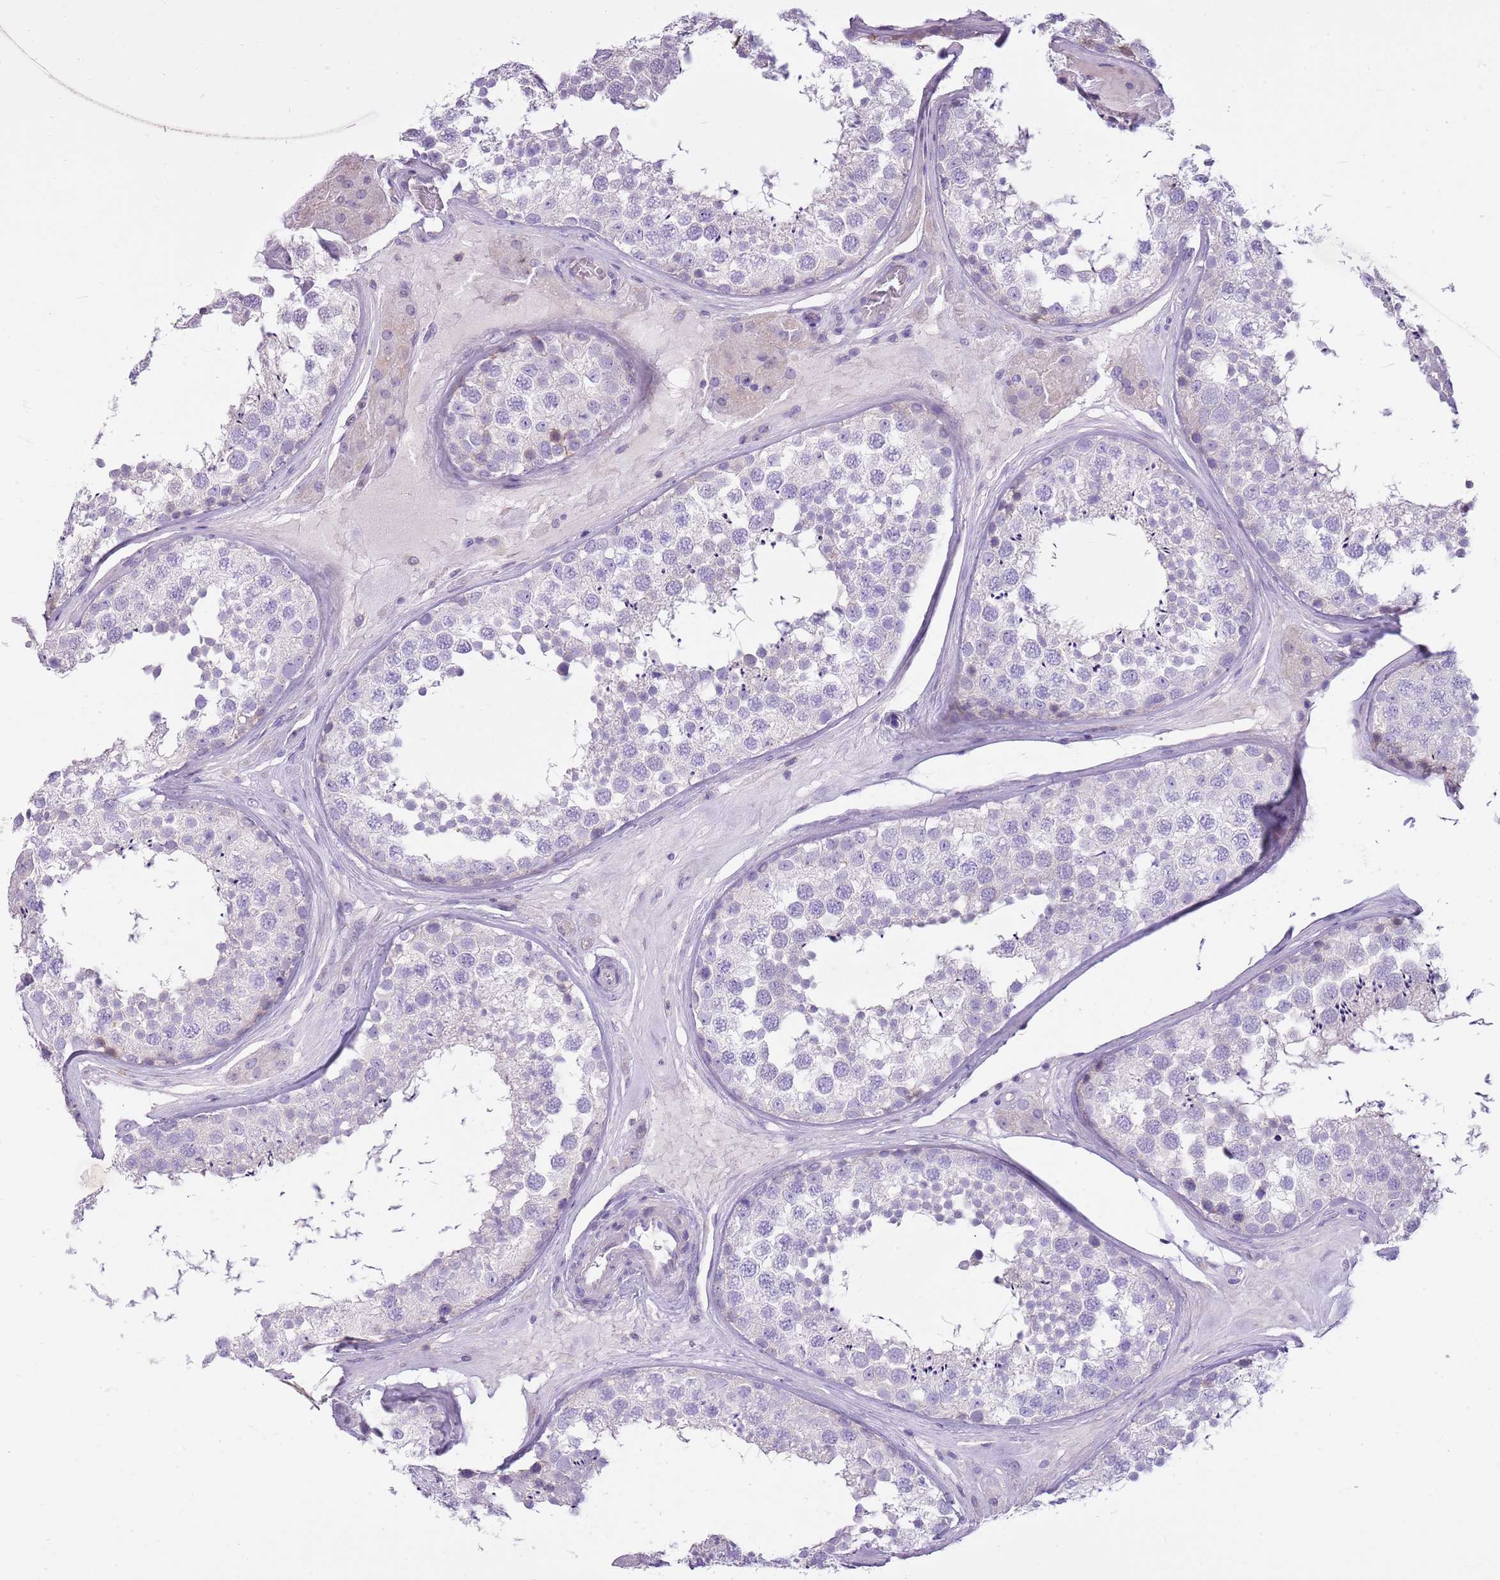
{"staining": {"intensity": "negative", "quantity": "none", "location": "none"}, "tissue": "testis", "cell_type": "Cells in seminiferous ducts", "image_type": "normal", "snomed": [{"axis": "morphology", "description": "Normal tissue, NOS"}, {"axis": "topography", "description": "Testis"}], "caption": "Cells in seminiferous ducts are negative for protein expression in unremarkable human testis. (Stains: DAB (3,3'-diaminobenzidine) immunohistochemistry with hematoxylin counter stain, Microscopy: brightfield microscopy at high magnification).", "gene": "CNPPD1", "patient": {"sex": "male", "age": 46}}